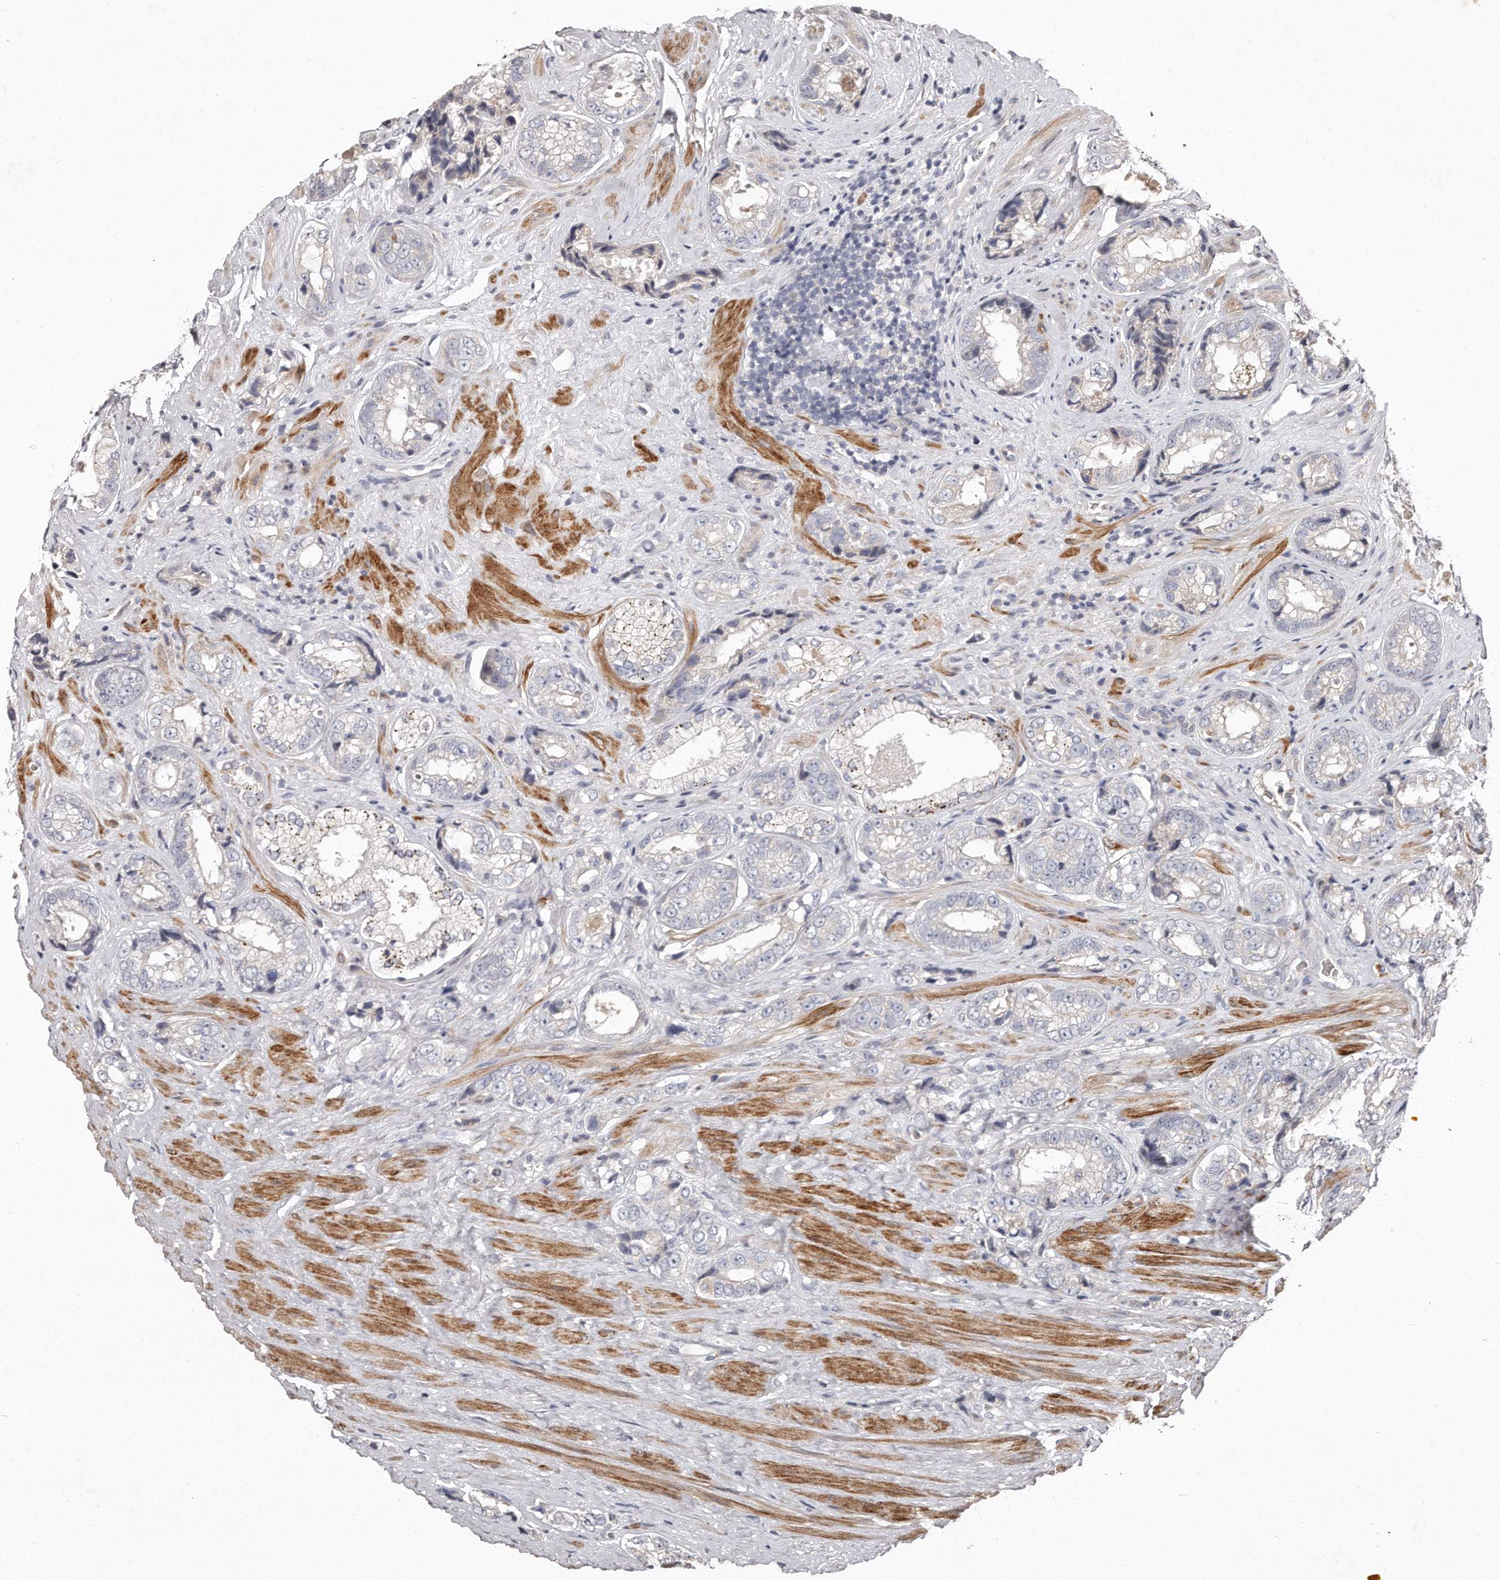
{"staining": {"intensity": "weak", "quantity": "<25%", "location": "cytoplasmic/membranous"}, "tissue": "prostate cancer", "cell_type": "Tumor cells", "image_type": "cancer", "snomed": [{"axis": "morphology", "description": "Adenocarcinoma, High grade"}, {"axis": "topography", "description": "Prostate"}], "caption": "Histopathology image shows no significant protein expression in tumor cells of prostate high-grade adenocarcinoma.", "gene": "TECR", "patient": {"sex": "male", "age": 61}}